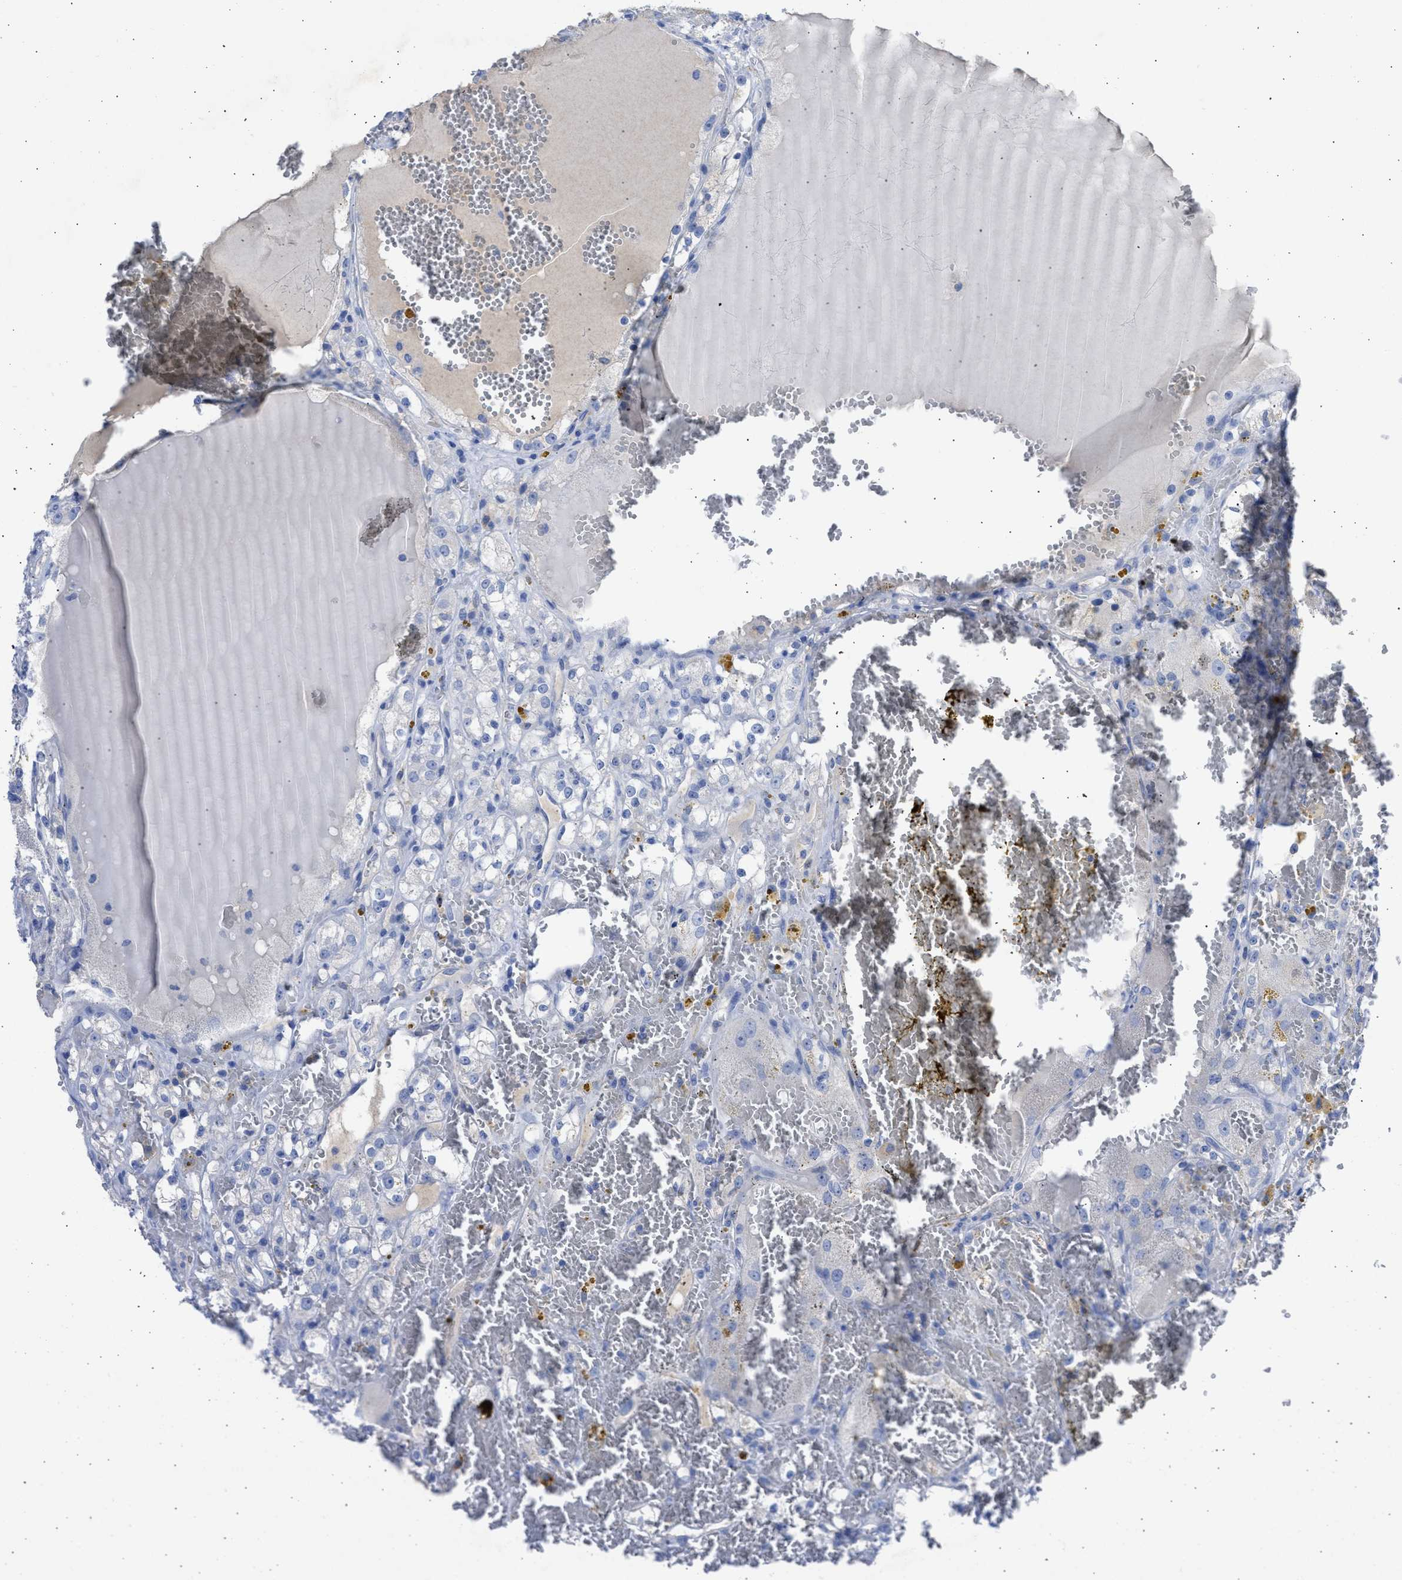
{"staining": {"intensity": "negative", "quantity": "none", "location": "none"}, "tissue": "renal cancer", "cell_type": "Tumor cells", "image_type": "cancer", "snomed": [{"axis": "morphology", "description": "Normal tissue, NOS"}, {"axis": "morphology", "description": "Adenocarcinoma, NOS"}, {"axis": "topography", "description": "Kidney"}], "caption": "Renal cancer was stained to show a protein in brown. There is no significant positivity in tumor cells.", "gene": "RSPH1", "patient": {"sex": "male", "age": 61}}